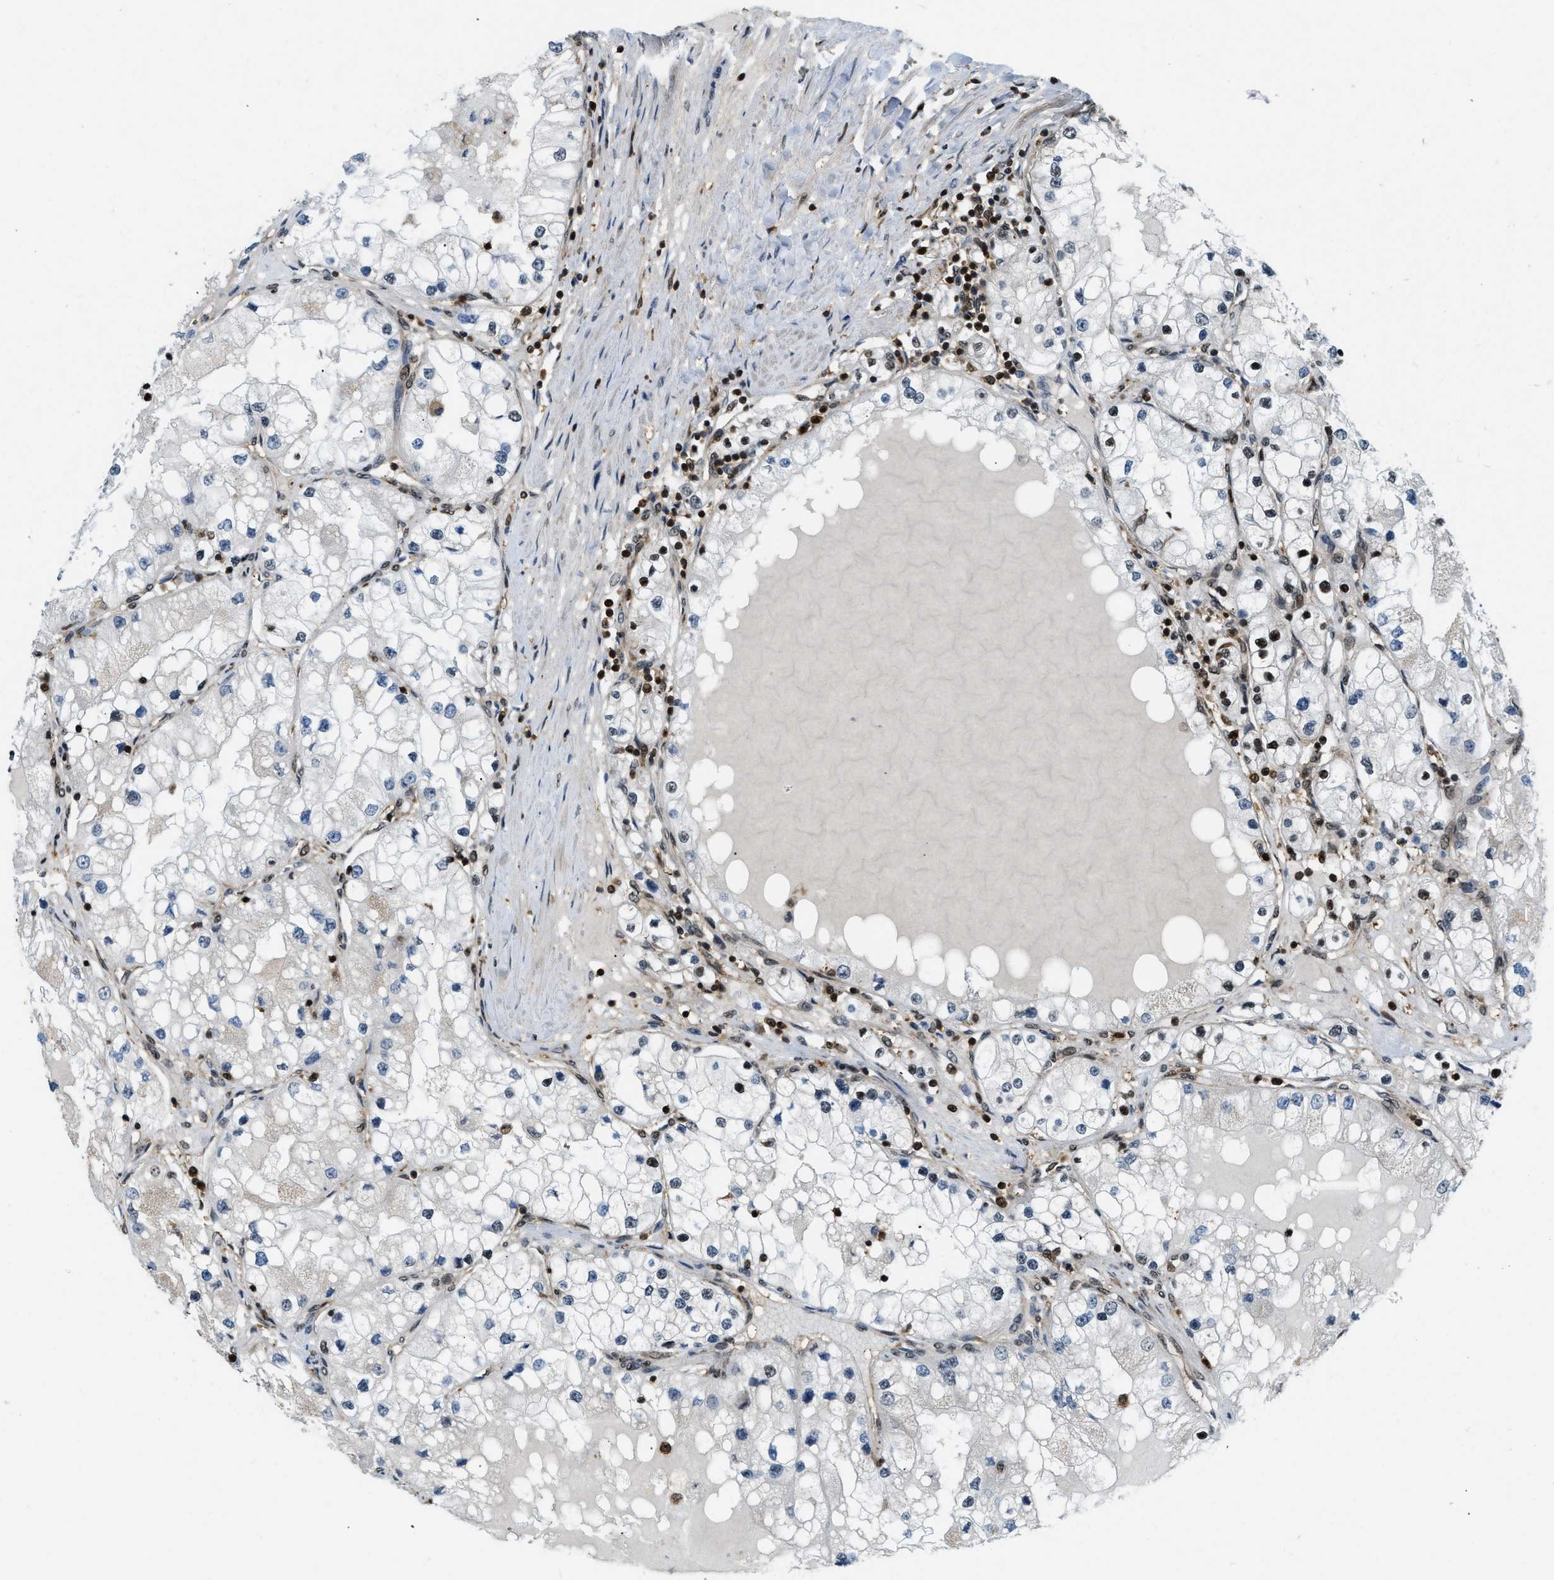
{"staining": {"intensity": "moderate", "quantity": "<25%", "location": "nuclear"}, "tissue": "renal cancer", "cell_type": "Tumor cells", "image_type": "cancer", "snomed": [{"axis": "morphology", "description": "Adenocarcinoma, NOS"}, {"axis": "topography", "description": "Kidney"}], "caption": "The micrograph displays a brown stain indicating the presence of a protein in the nuclear of tumor cells in renal adenocarcinoma. The staining was performed using DAB (3,3'-diaminobenzidine), with brown indicating positive protein expression. Nuclei are stained blue with hematoxylin.", "gene": "E2F1", "patient": {"sex": "male", "age": 68}}